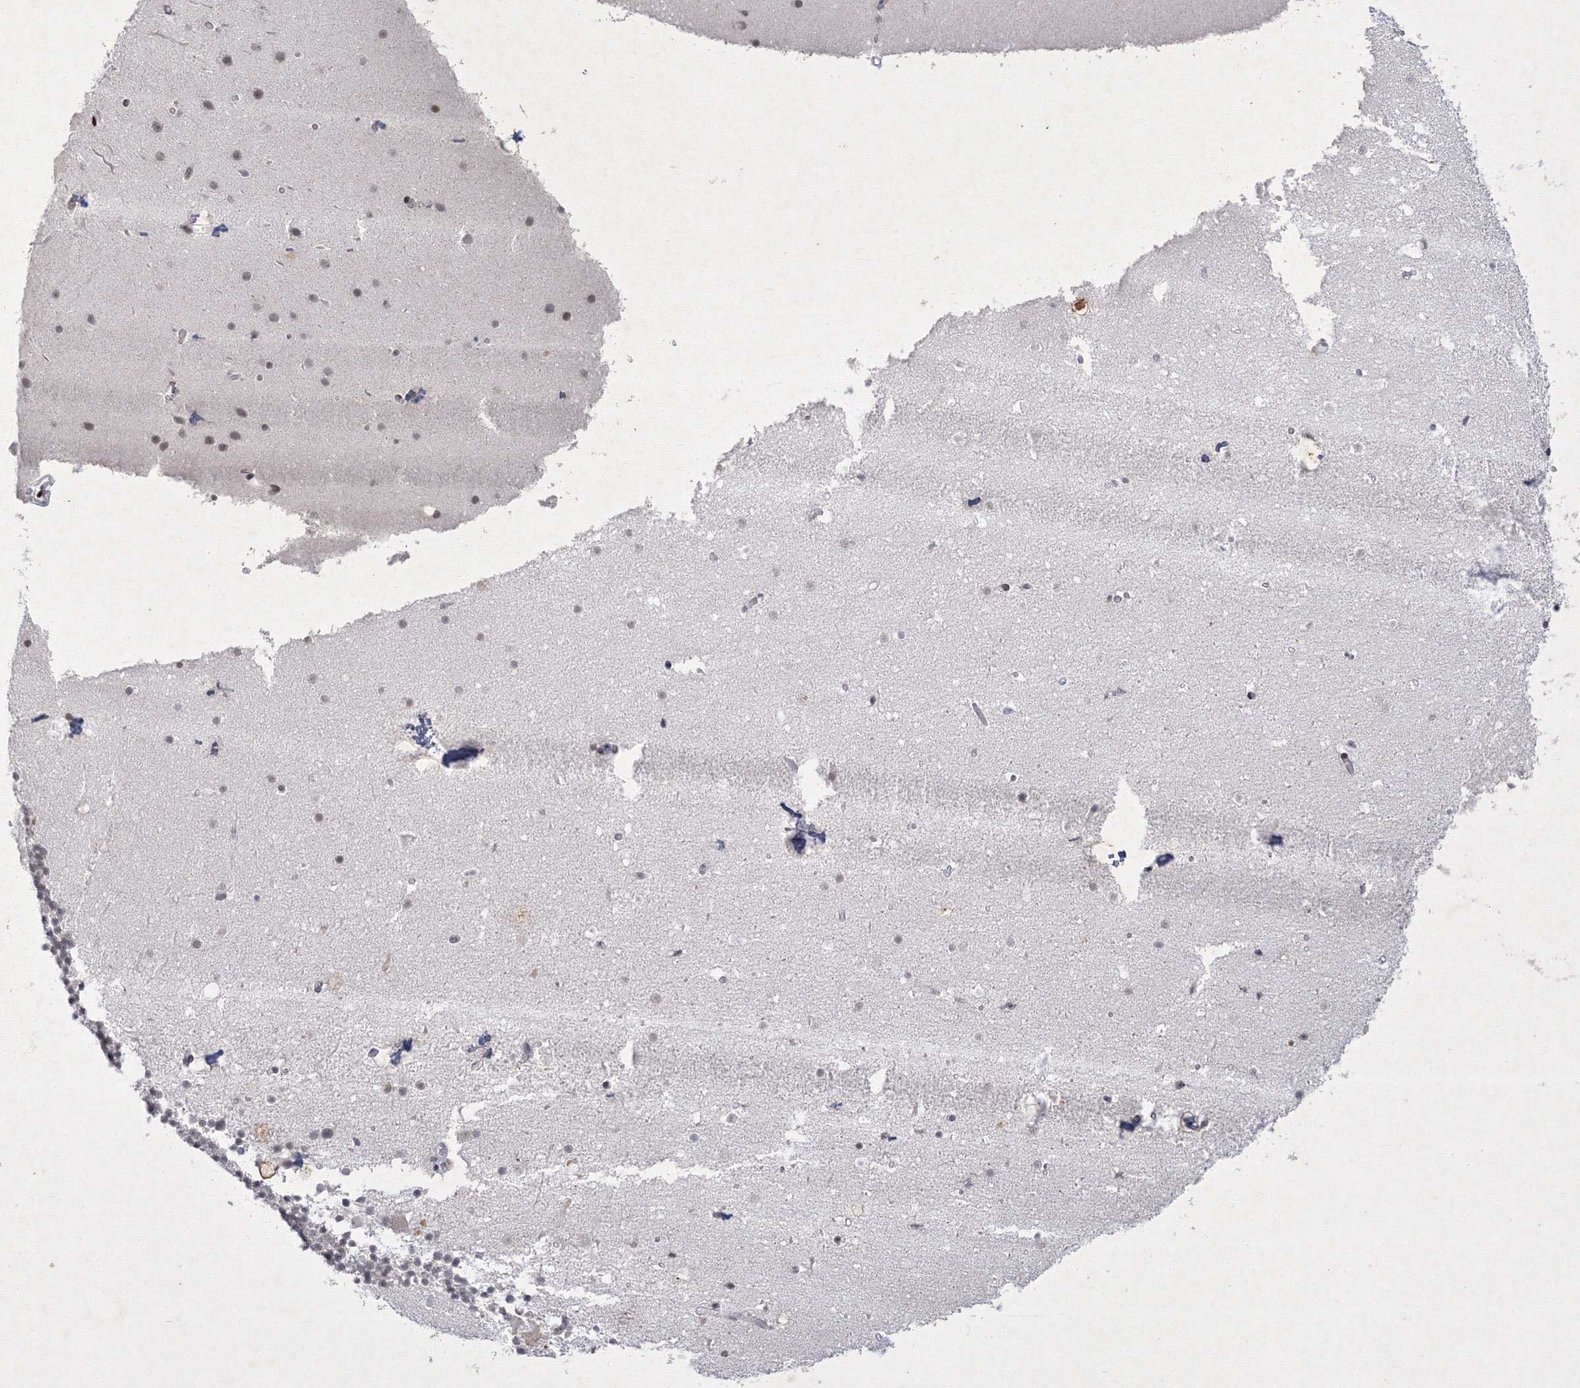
{"staining": {"intensity": "weak", "quantity": "<25%", "location": "nuclear"}, "tissue": "cerebellum", "cell_type": "Cells in granular layer", "image_type": "normal", "snomed": [{"axis": "morphology", "description": "Normal tissue, NOS"}, {"axis": "topography", "description": "Cerebellum"}], "caption": "High magnification brightfield microscopy of normal cerebellum stained with DAB (brown) and counterstained with hematoxylin (blue): cells in granular layer show no significant staining.", "gene": "NXPE3", "patient": {"sex": "male", "age": 57}}